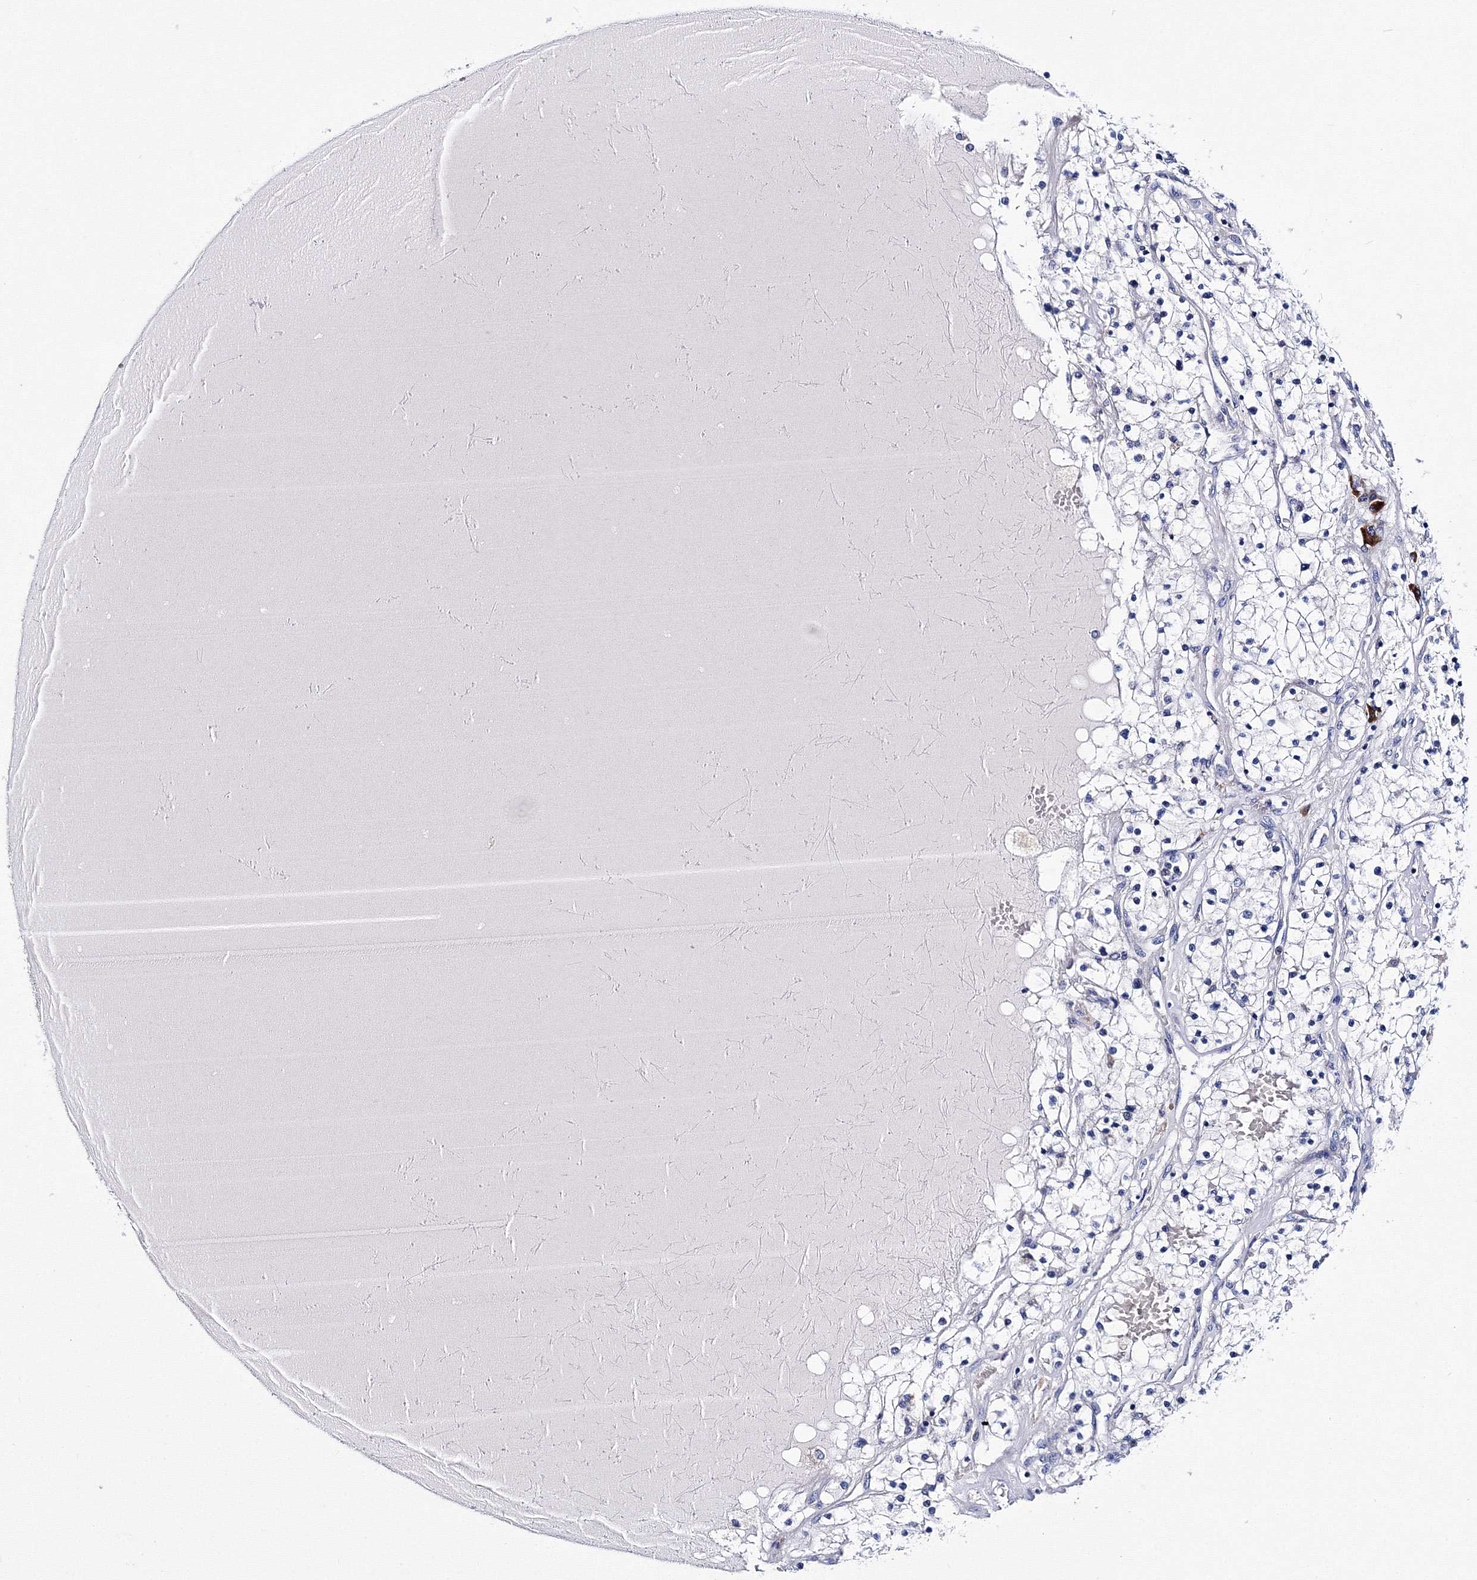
{"staining": {"intensity": "negative", "quantity": "none", "location": "none"}, "tissue": "renal cancer", "cell_type": "Tumor cells", "image_type": "cancer", "snomed": [{"axis": "morphology", "description": "Normal tissue, NOS"}, {"axis": "morphology", "description": "Adenocarcinoma, NOS"}, {"axis": "topography", "description": "Kidney"}], "caption": "Micrograph shows no significant protein positivity in tumor cells of adenocarcinoma (renal).", "gene": "TRPM2", "patient": {"sex": "male", "age": 68}}